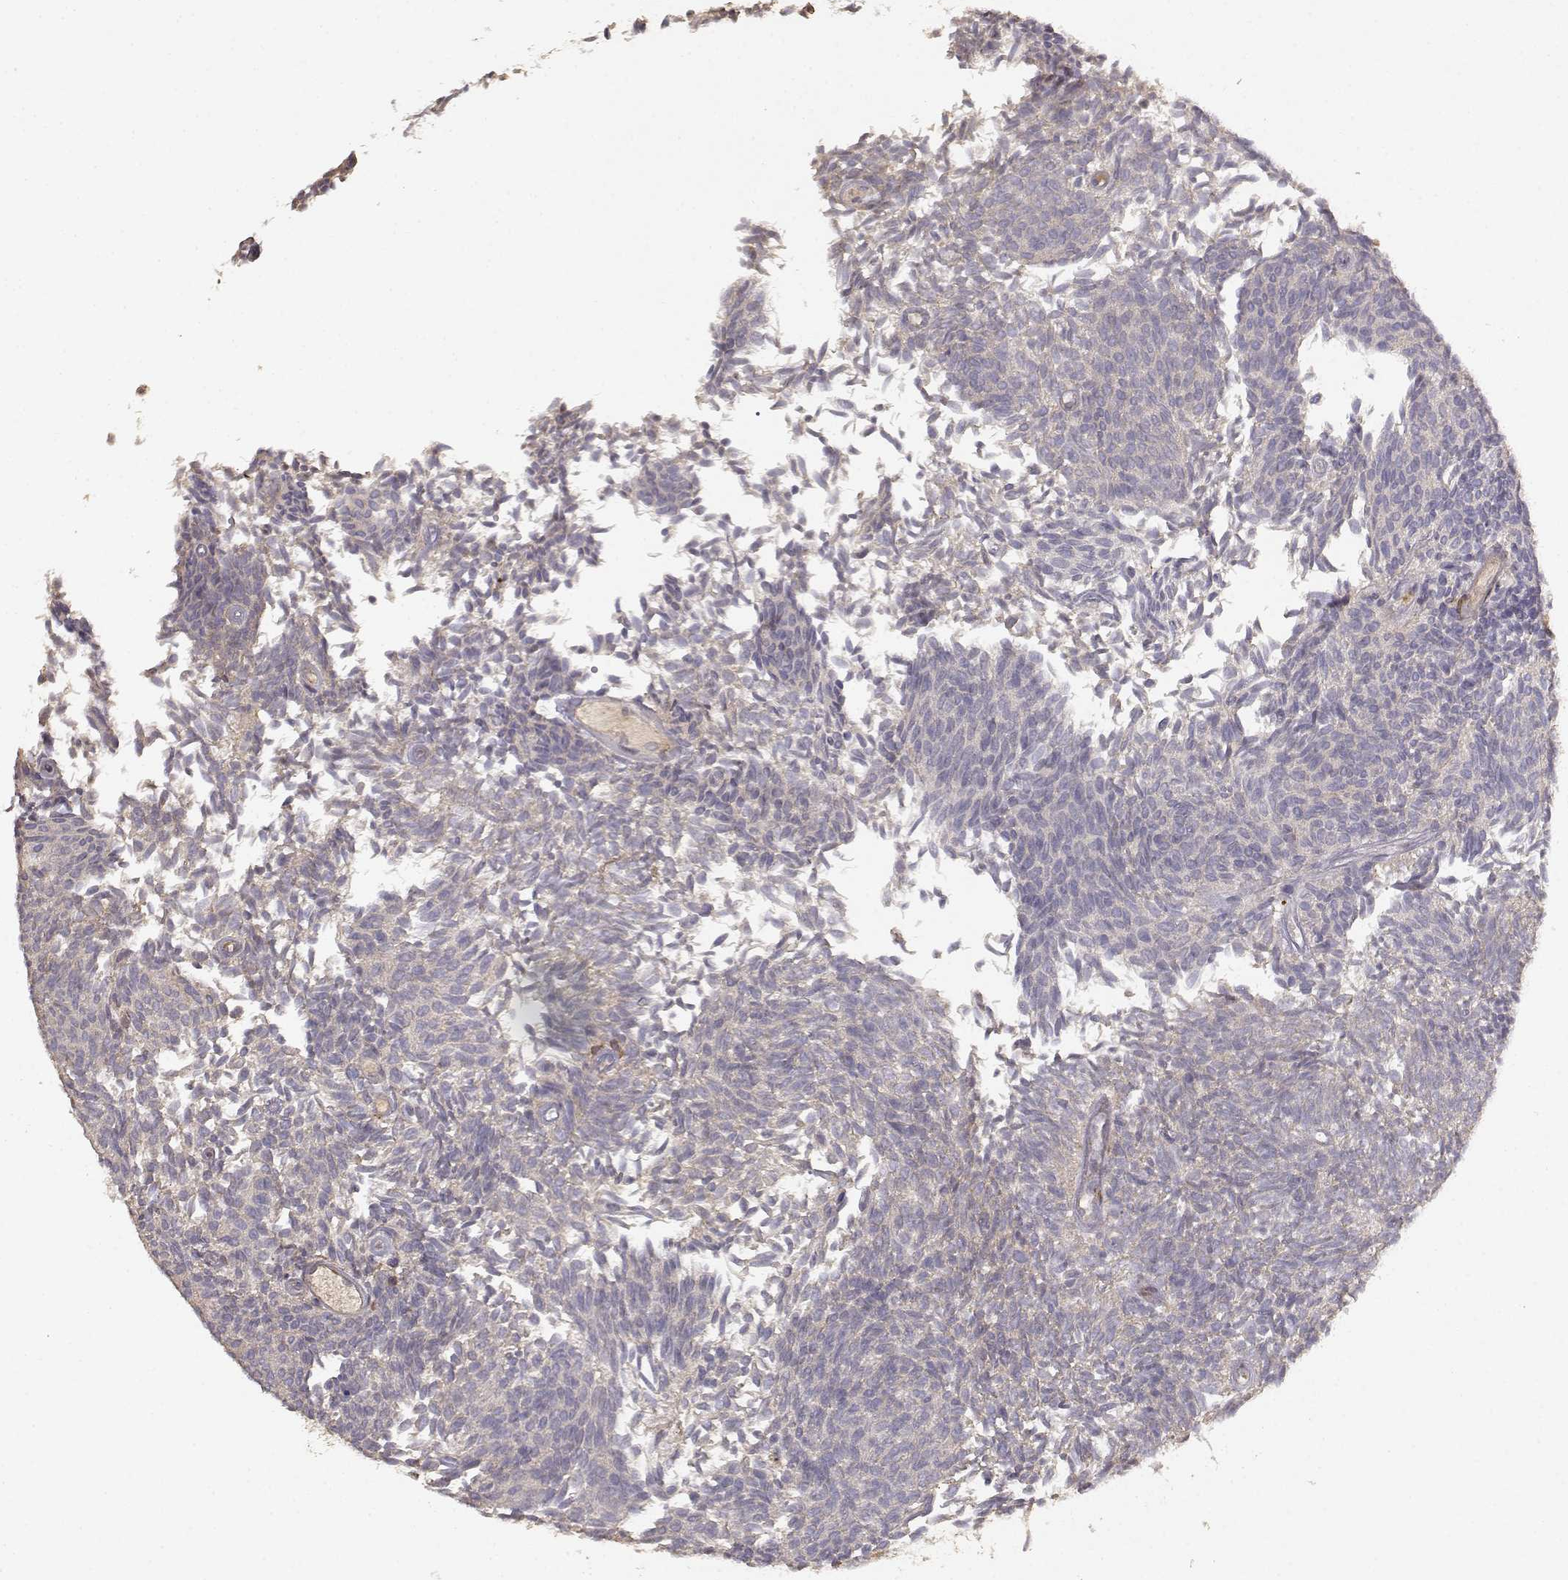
{"staining": {"intensity": "weak", "quantity": ">75%", "location": "cytoplasmic/membranous"}, "tissue": "urothelial cancer", "cell_type": "Tumor cells", "image_type": "cancer", "snomed": [{"axis": "morphology", "description": "Urothelial carcinoma, Low grade"}, {"axis": "topography", "description": "Urinary bladder"}], "caption": "The immunohistochemical stain highlights weak cytoplasmic/membranous expression in tumor cells of urothelial carcinoma (low-grade) tissue.", "gene": "PICK1", "patient": {"sex": "male", "age": 77}}